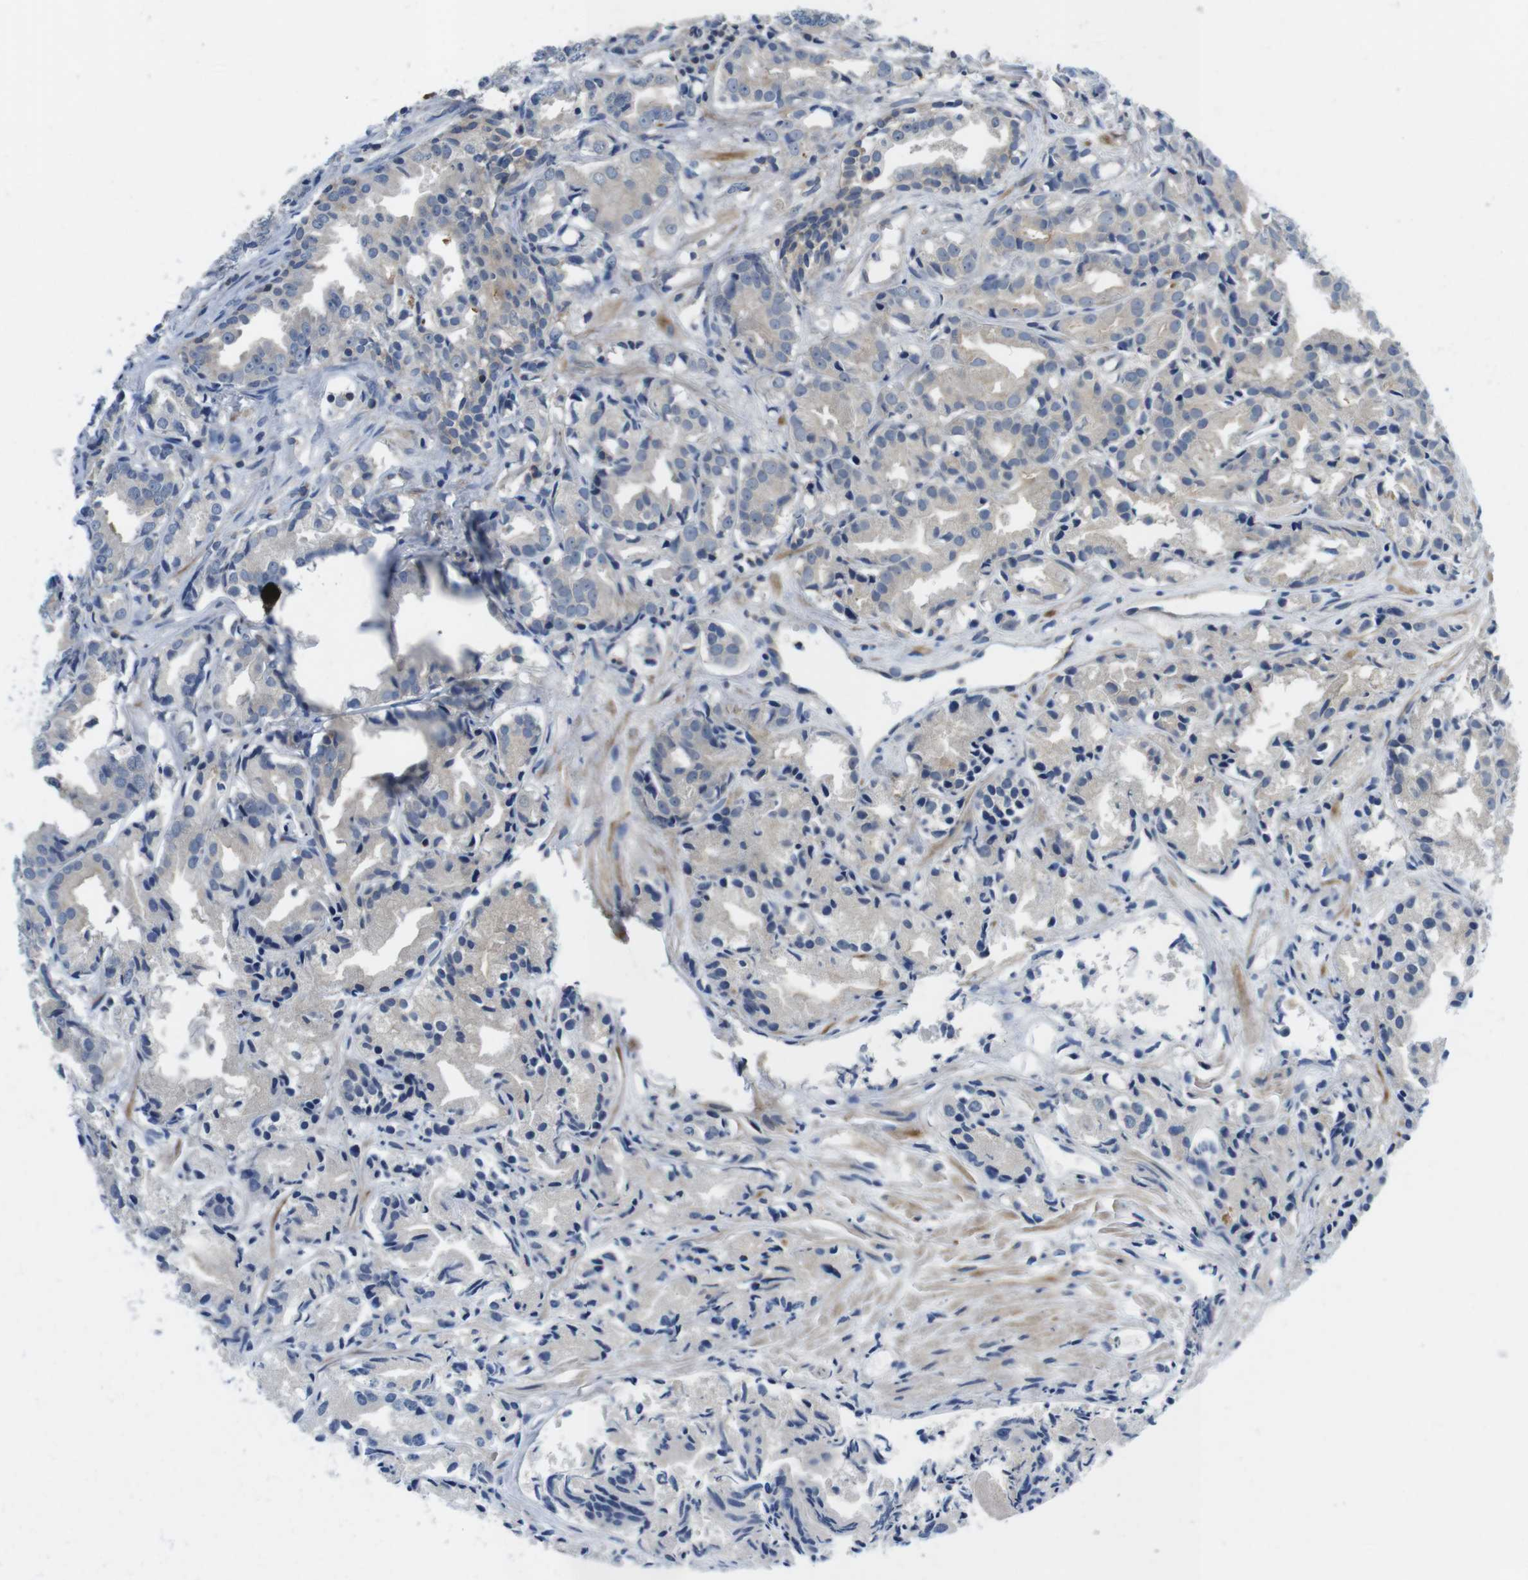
{"staining": {"intensity": "negative", "quantity": "none", "location": "none"}, "tissue": "prostate cancer", "cell_type": "Tumor cells", "image_type": "cancer", "snomed": [{"axis": "morphology", "description": "Adenocarcinoma, Low grade"}, {"axis": "topography", "description": "Prostate"}], "caption": "Prostate cancer stained for a protein using immunohistochemistry (IHC) shows no positivity tumor cells.", "gene": "PIK3CD", "patient": {"sex": "male", "age": 72}}